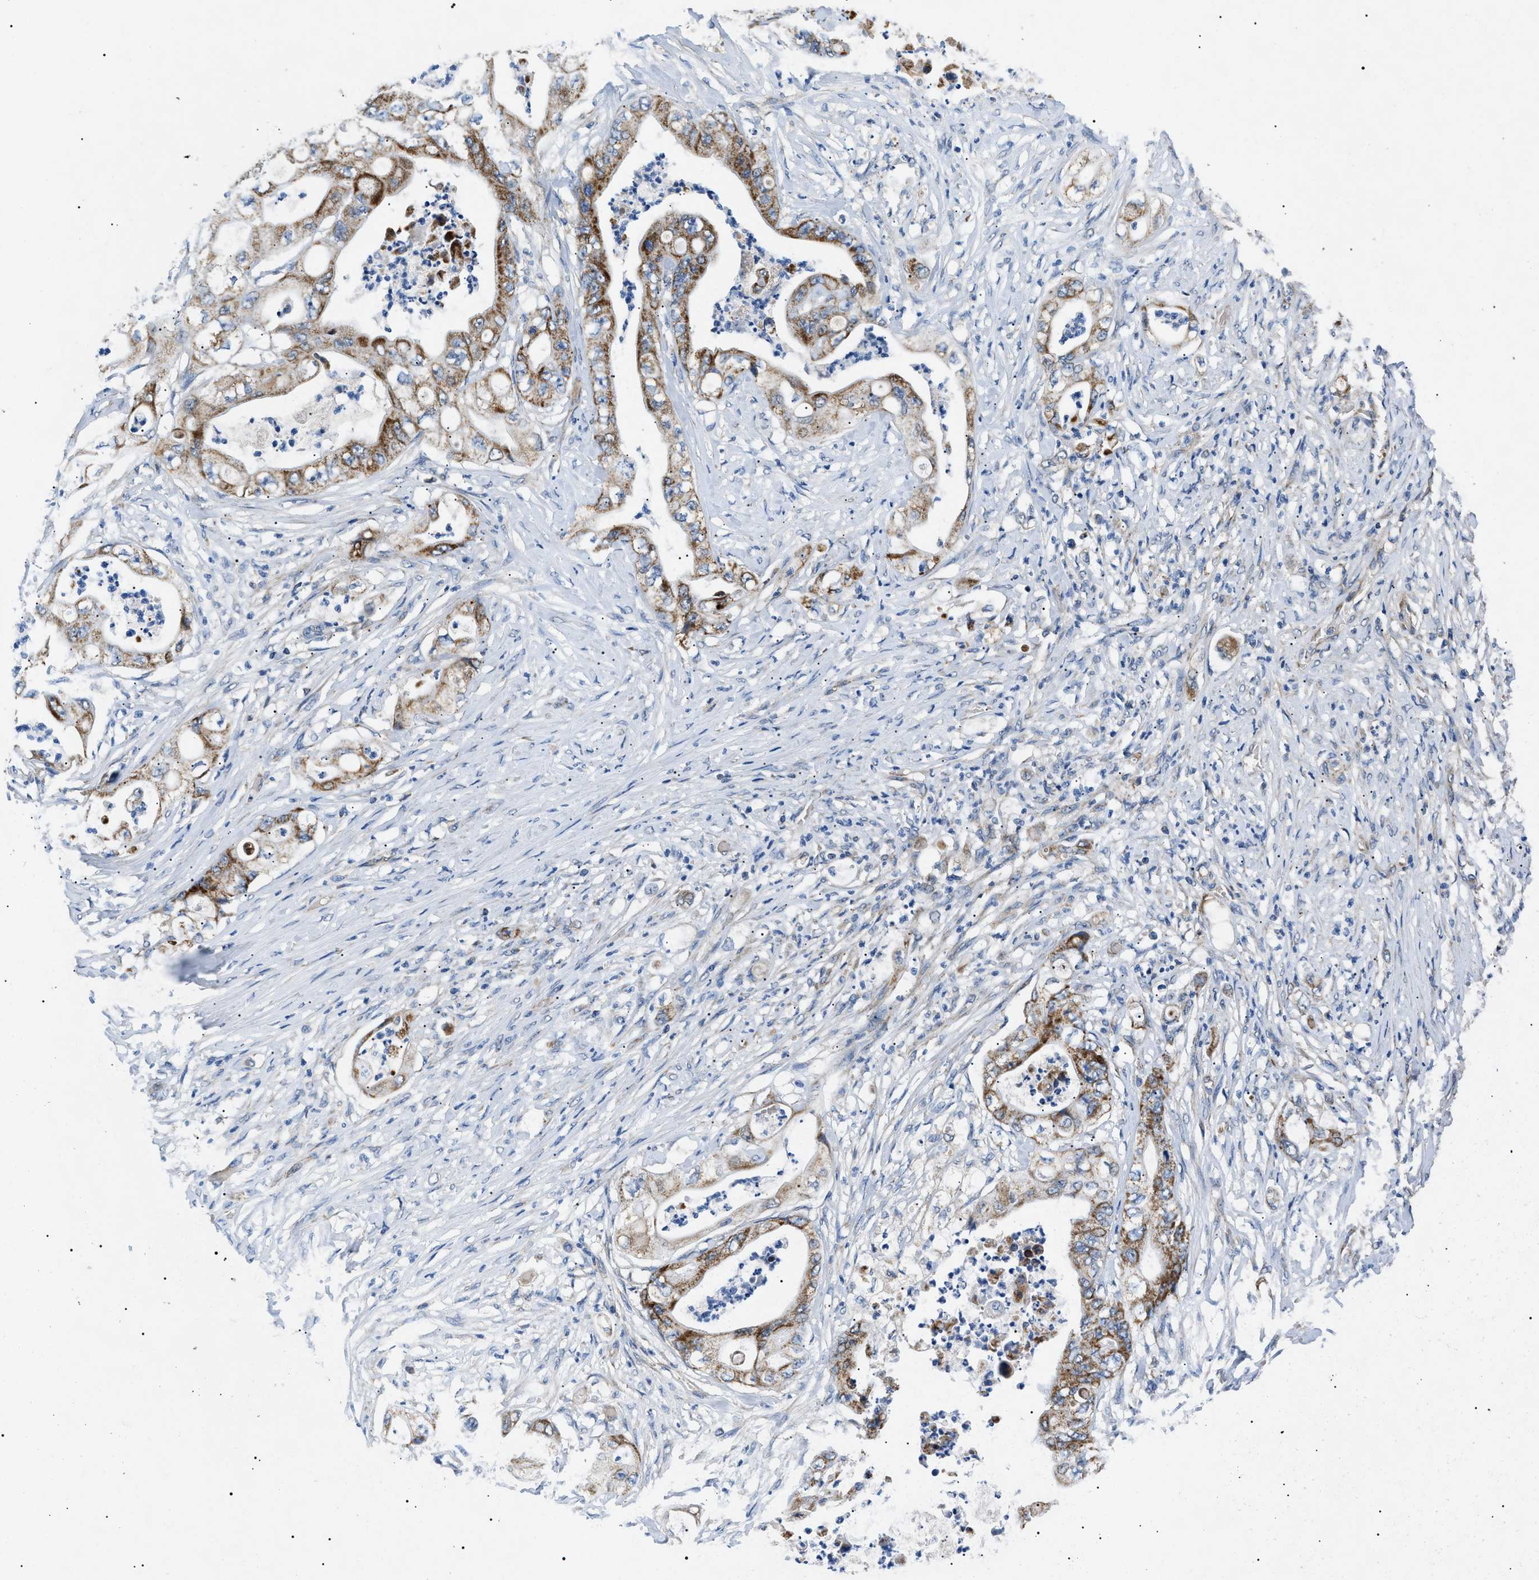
{"staining": {"intensity": "moderate", "quantity": ">75%", "location": "cytoplasmic/membranous"}, "tissue": "stomach cancer", "cell_type": "Tumor cells", "image_type": "cancer", "snomed": [{"axis": "morphology", "description": "Adenocarcinoma, NOS"}, {"axis": "topography", "description": "Stomach"}], "caption": "IHC (DAB (3,3'-diaminobenzidine)) staining of stomach cancer (adenocarcinoma) exhibits moderate cytoplasmic/membranous protein expression in about >75% of tumor cells.", "gene": "TOMM6", "patient": {"sex": "female", "age": 73}}